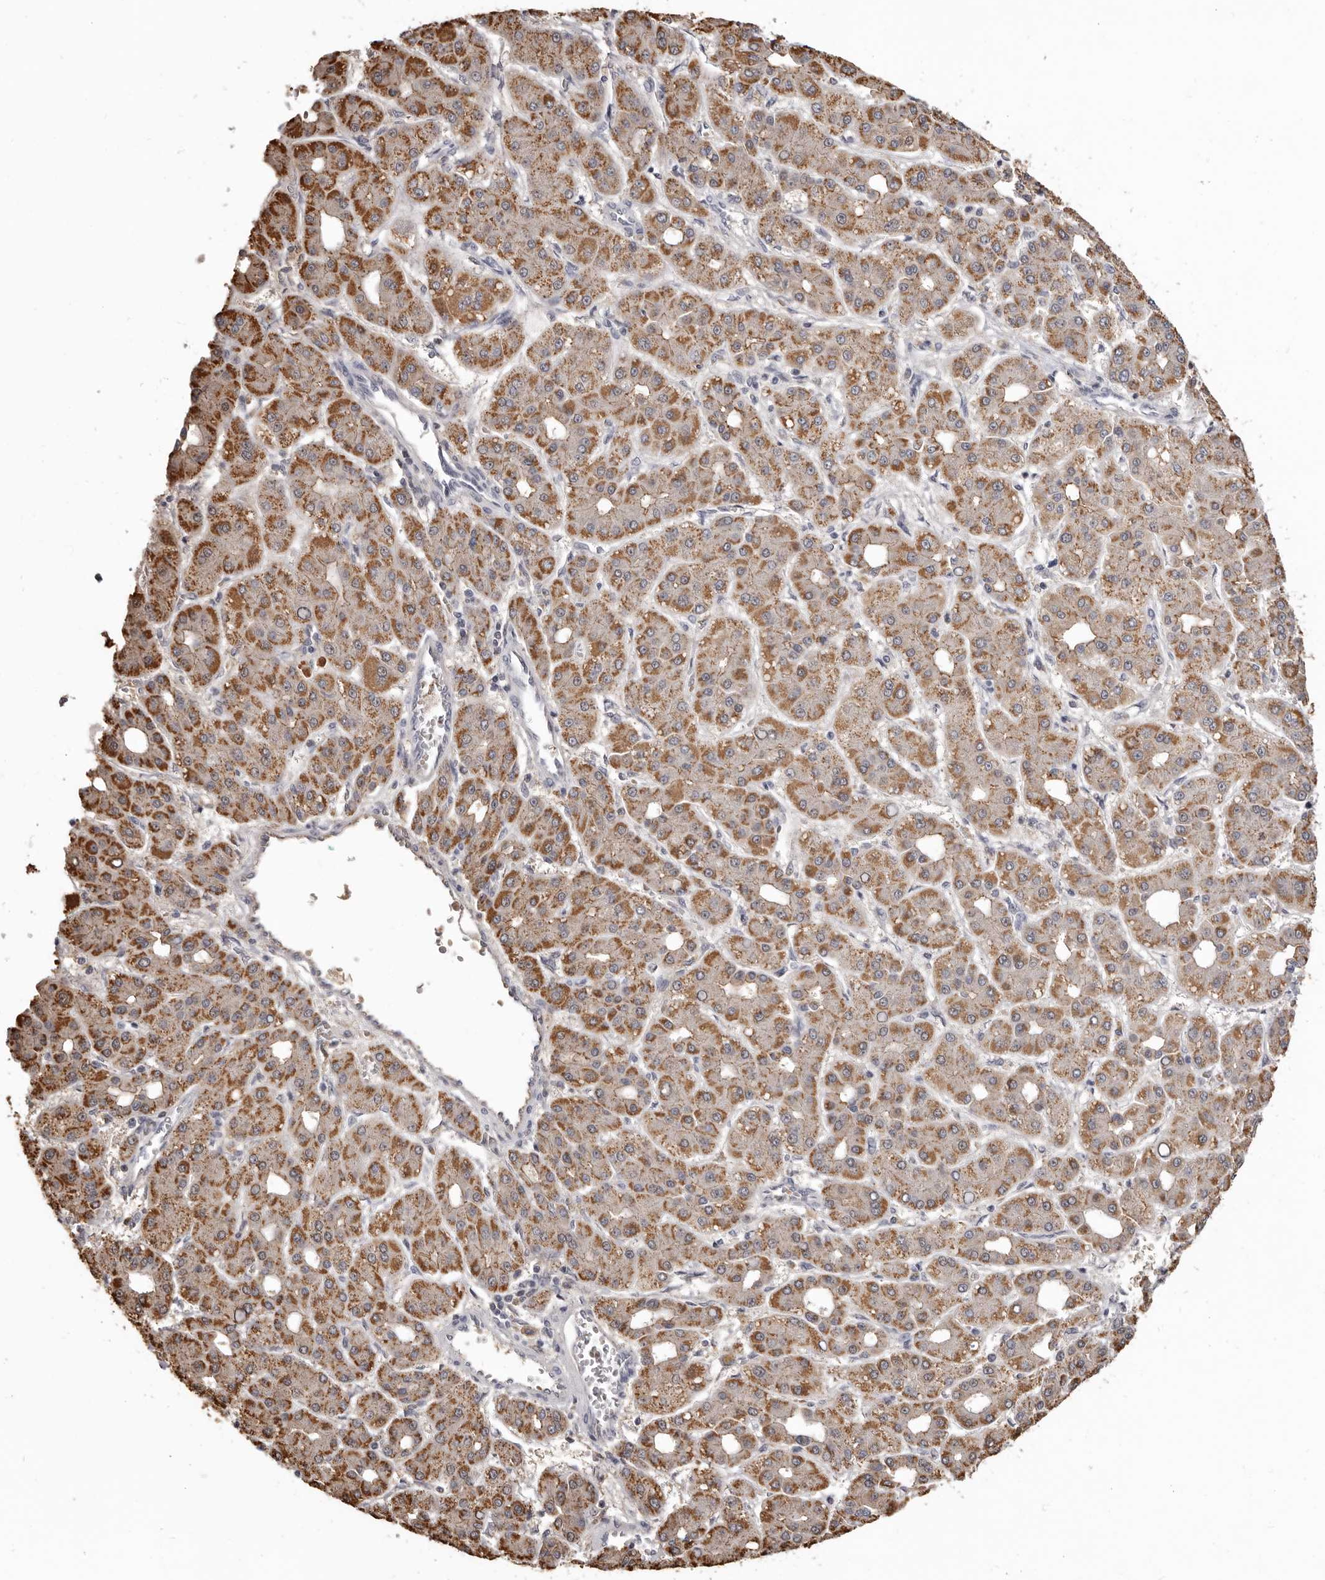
{"staining": {"intensity": "moderate", "quantity": "25%-75%", "location": "cytoplasmic/membranous"}, "tissue": "liver cancer", "cell_type": "Tumor cells", "image_type": "cancer", "snomed": [{"axis": "morphology", "description": "Carcinoma, Hepatocellular, NOS"}, {"axis": "topography", "description": "Liver"}], "caption": "Immunohistochemical staining of human hepatocellular carcinoma (liver) exhibits medium levels of moderate cytoplasmic/membranous positivity in approximately 25%-75% of tumor cells. (IHC, brightfield microscopy, high magnification).", "gene": "CGN", "patient": {"sex": "male", "age": 65}}